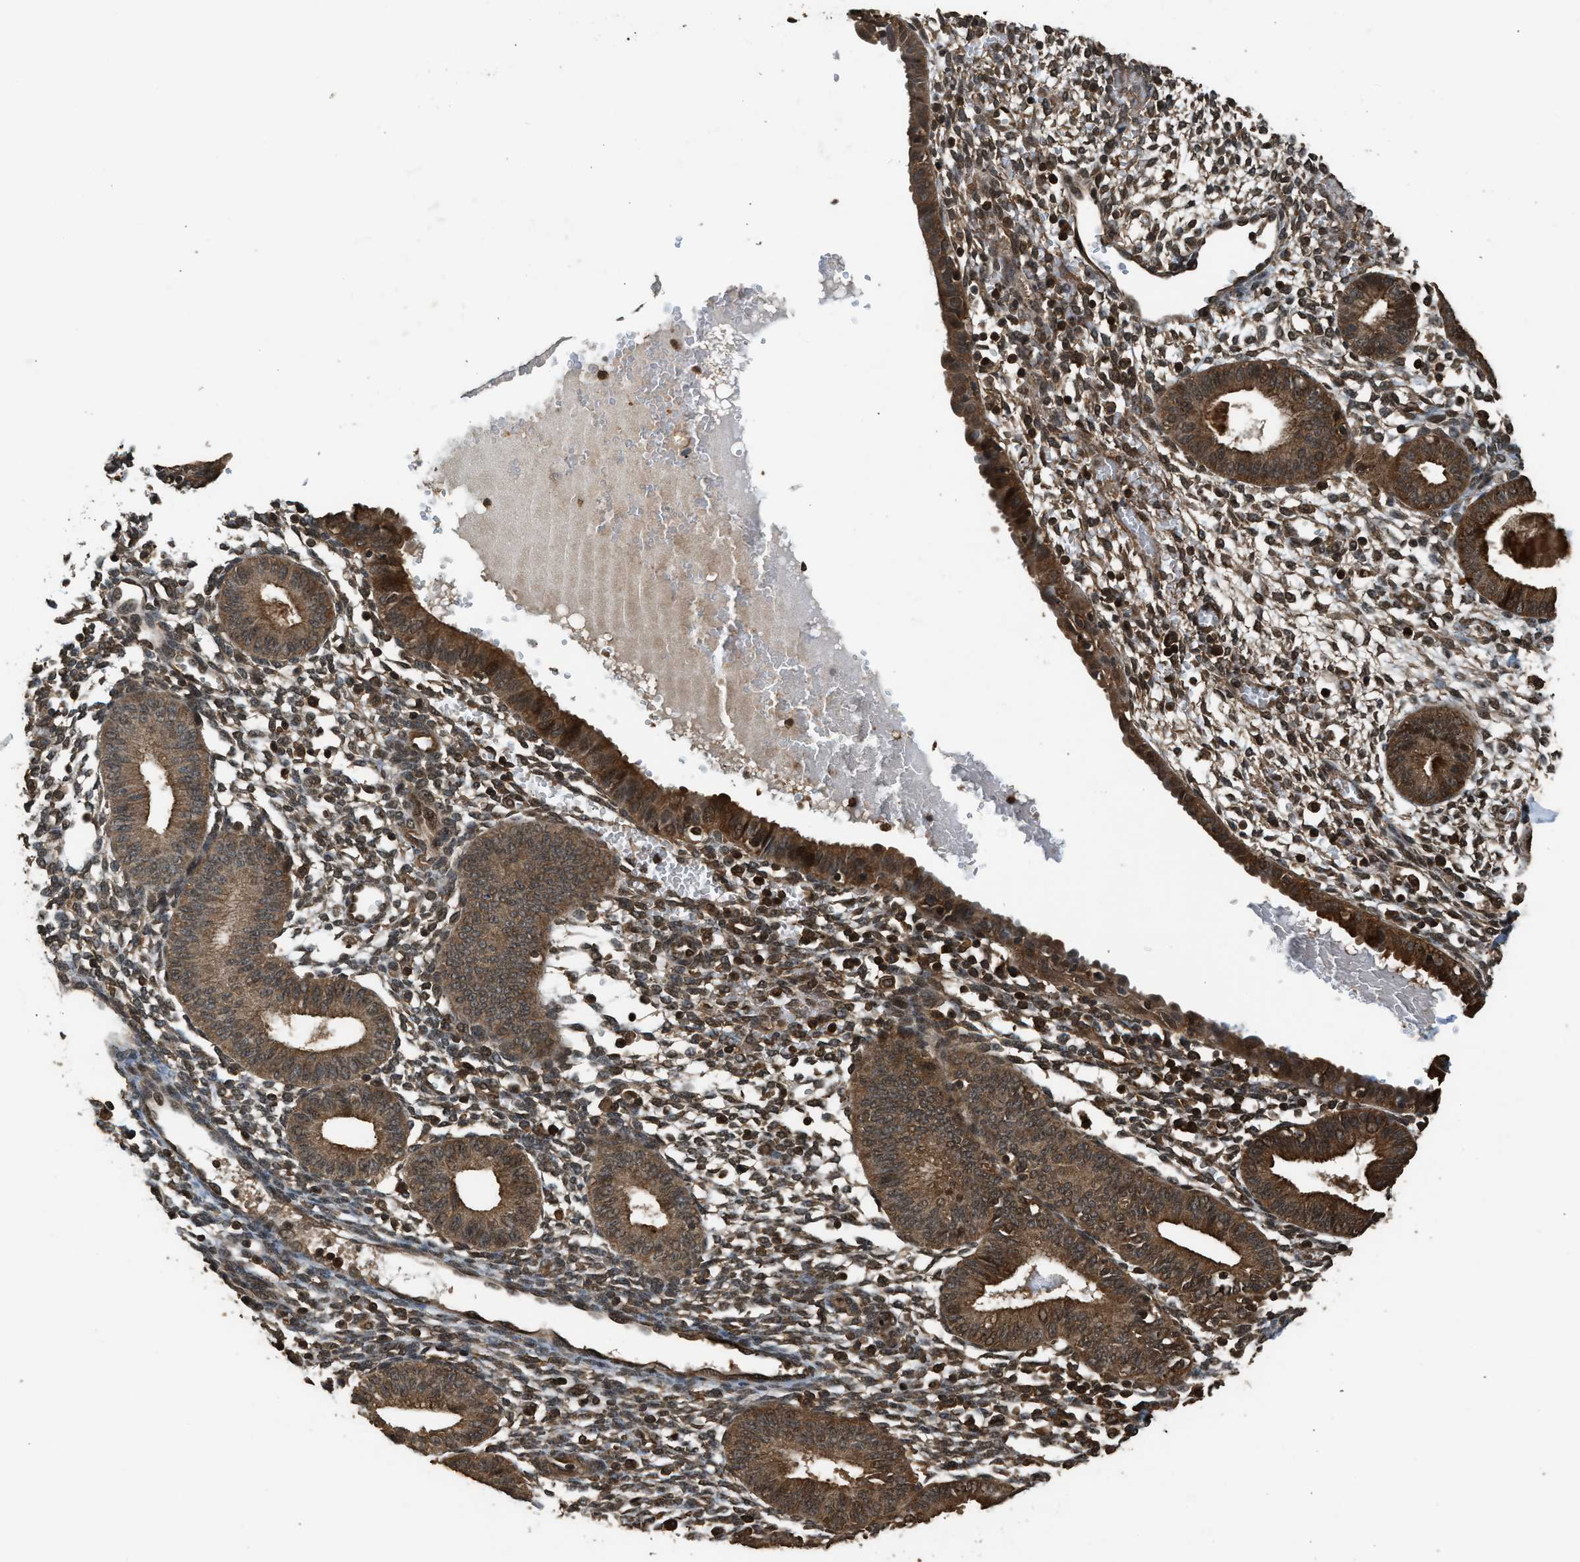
{"staining": {"intensity": "strong", "quantity": ">75%", "location": "cytoplasmic/membranous,nuclear"}, "tissue": "endometrium", "cell_type": "Cells in endometrial stroma", "image_type": "normal", "snomed": [{"axis": "morphology", "description": "Normal tissue, NOS"}, {"axis": "topography", "description": "Endometrium"}], "caption": "Cells in endometrial stroma show high levels of strong cytoplasmic/membranous,nuclear positivity in approximately >75% of cells in unremarkable human endometrium. The staining is performed using DAB (3,3'-diaminobenzidine) brown chromogen to label protein expression. The nuclei are counter-stained blue using hematoxylin.", "gene": "MYBL2", "patient": {"sex": "female", "age": 61}}